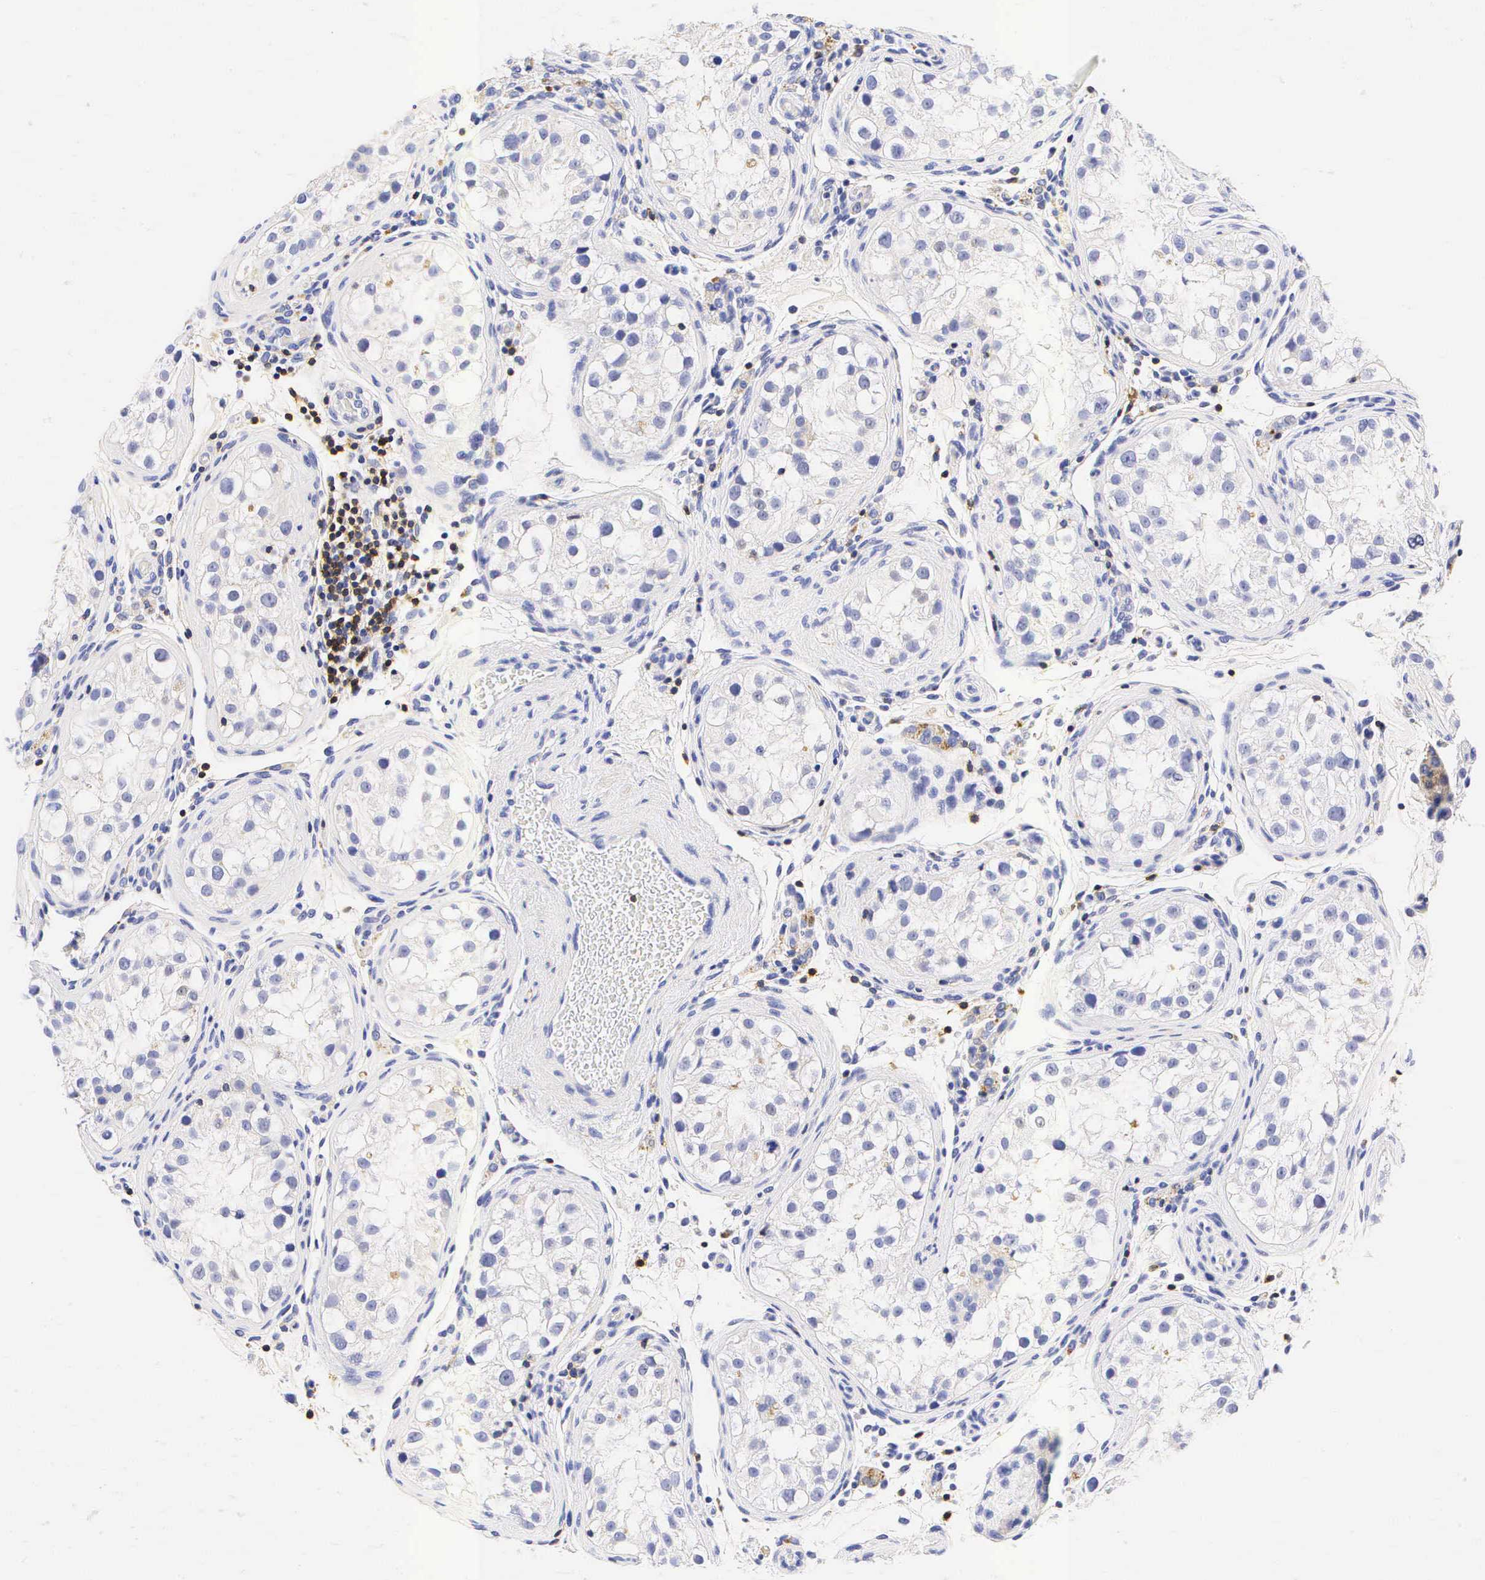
{"staining": {"intensity": "negative", "quantity": "none", "location": "none"}, "tissue": "testis", "cell_type": "Cells in seminiferous ducts", "image_type": "normal", "snomed": [{"axis": "morphology", "description": "Normal tissue, NOS"}, {"axis": "topography", "description": "Testis"}], "caption": "The micrograph demonstrates no staining of cells in seminiferous ducts in benign testis. (DAB IHC visualized using brightfield microscopy, high magnification).", "gene": "CD3E", "patient": {"sex": "male", "age": 24}}